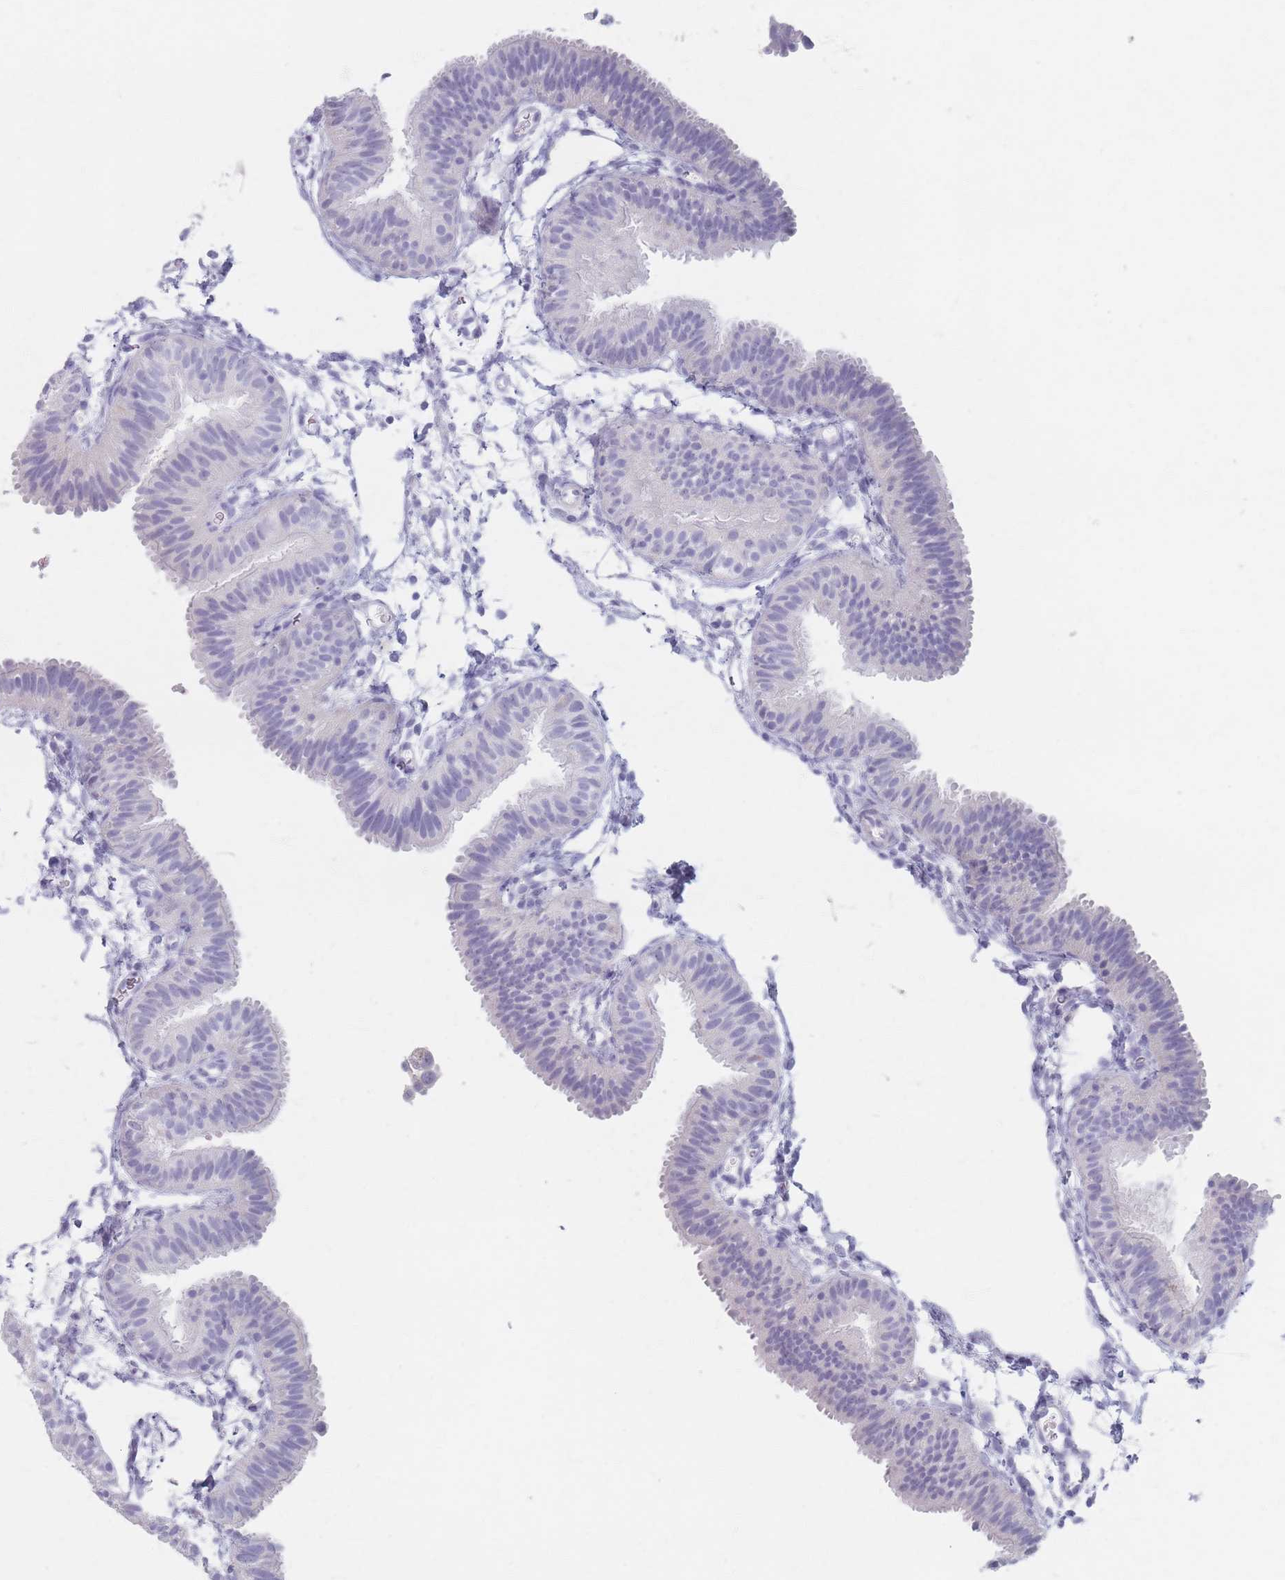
{"staining": {"intensity": "negative", "quantity": "none", "location": "none"}, "tissue": "fallopian tube", "cell_type": "Glandular cells", "image_type": "normal", "snomed": [{"axis": "morphology", "description": "Normal tissue, NOS"}, {"axis": "topography", "description": "Fallopian tube"}], "caption": "IHC of benign human fallopian tube shows no expression in glandular cells.", "gene": "PIGM", "patient": {"sex": "female", "age": 35}}